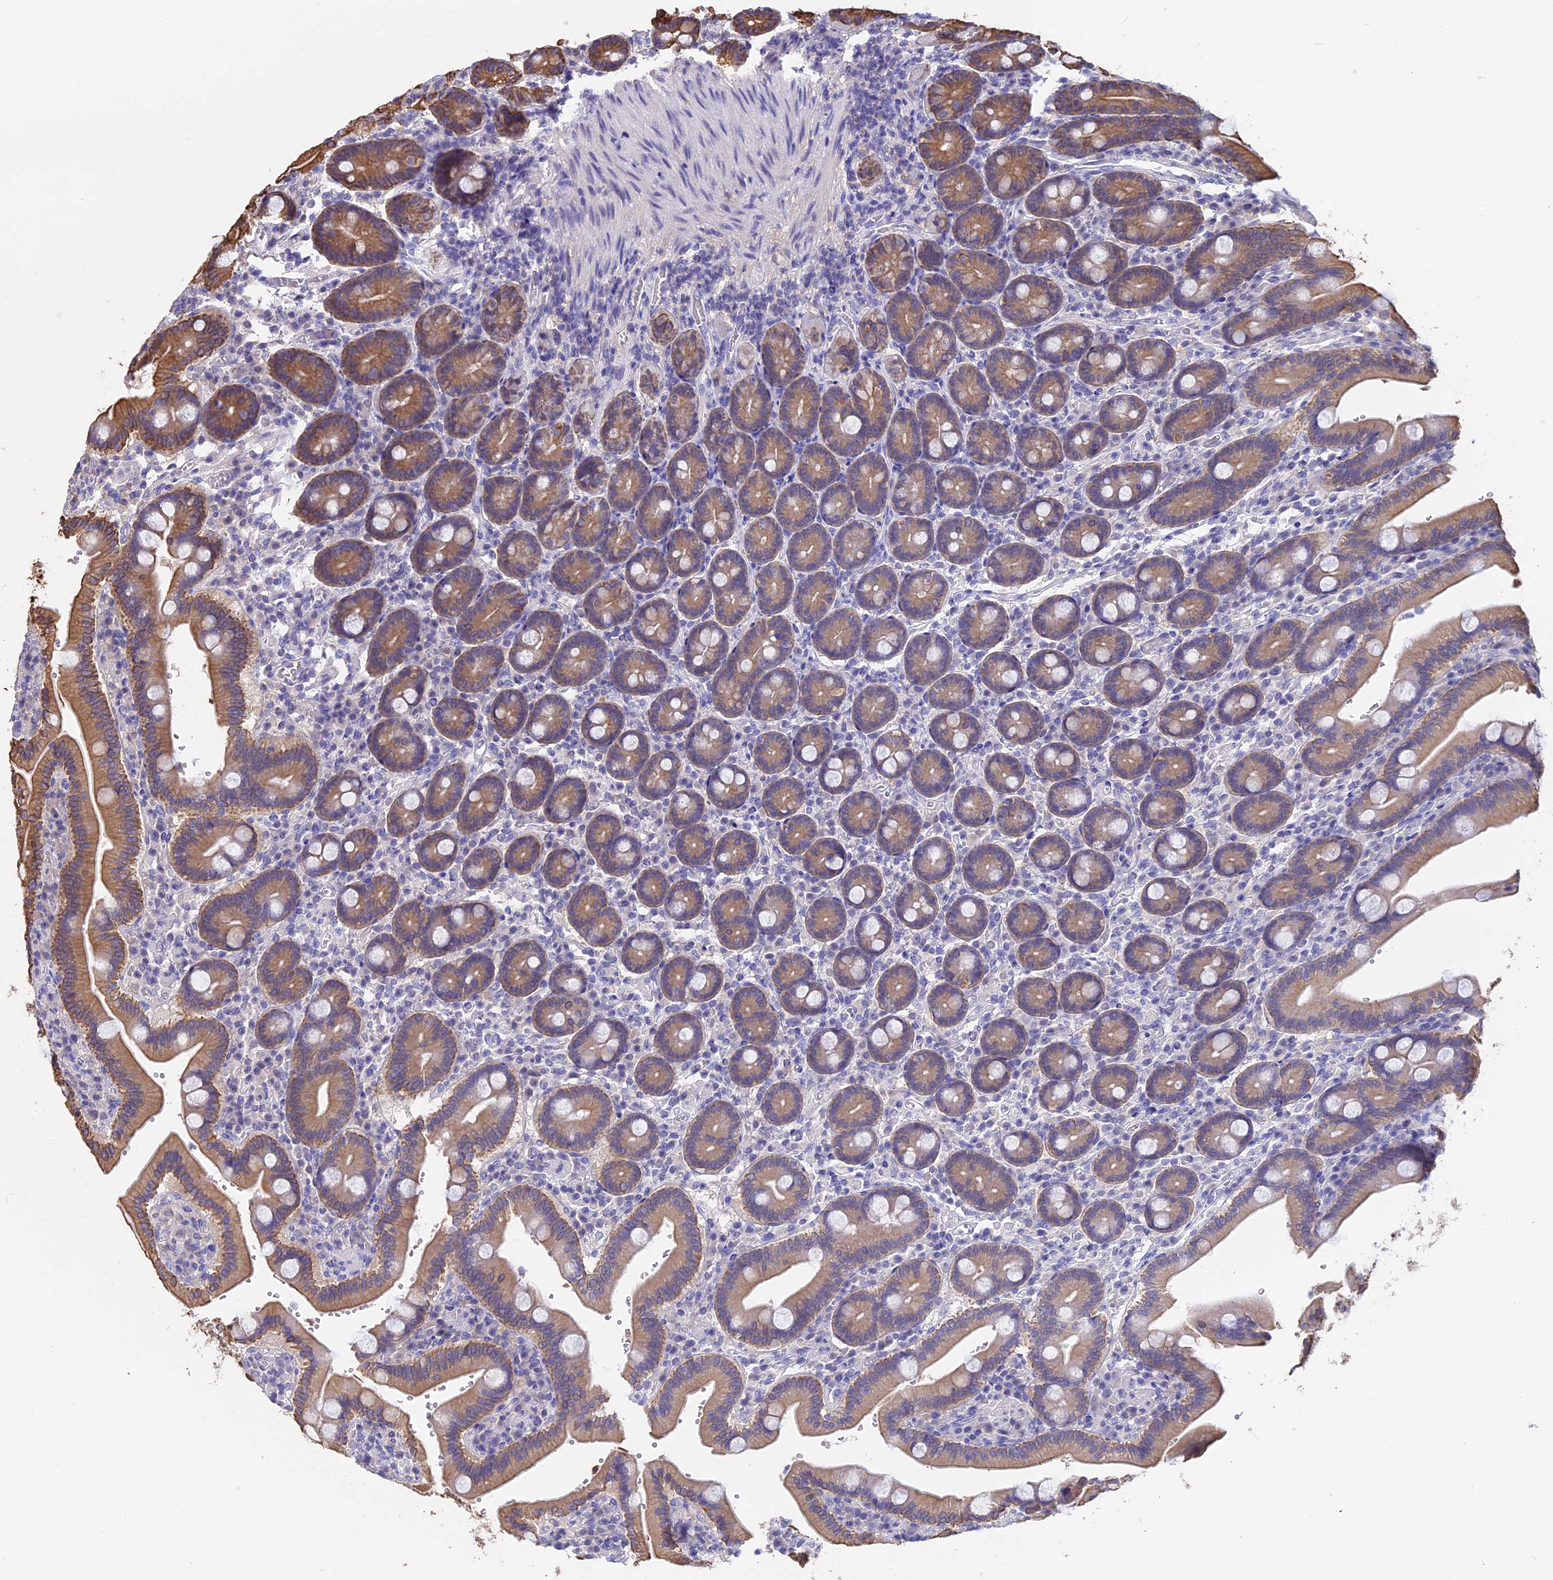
{"staining": {"intensity": "moderate", "quantity": ">75%", "location": "cytoplasmic/membranous"}, "tissue": "duodenum", "cell_type": "Glandular cells", "image_type": "normal", "snomed": [{"axis": "morphology", "description": "Normal tissue, NOS"}, {"axis": "topography", "description": "Duodenum"}], "caption": "Protein expression analysis of benign duodenum displays moderate cytoplasmic/membranous staining in approximately >75% of glandular cells.", "gene": "STUB1", "patient": {"sex": "female", "age": 62}}